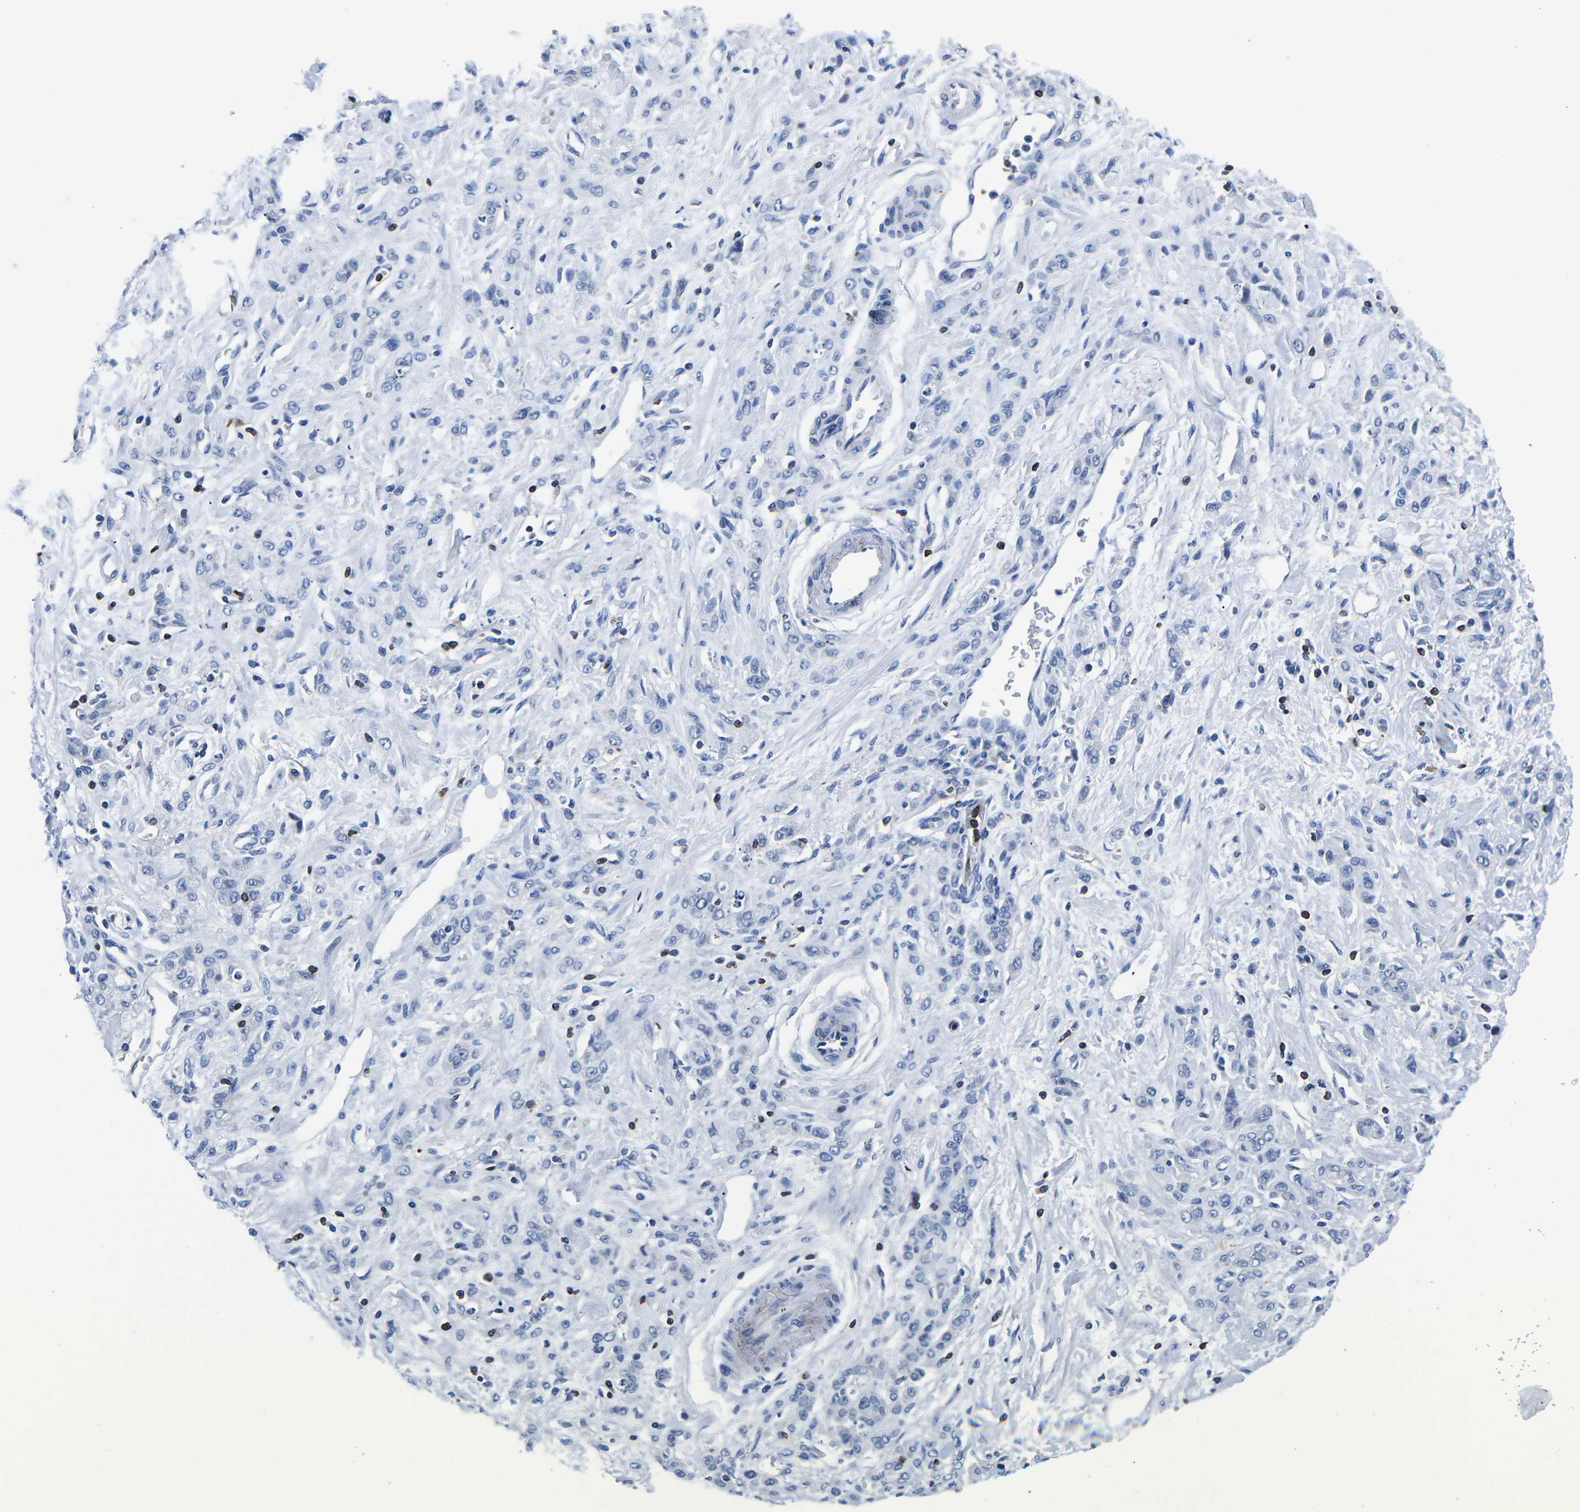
{"staining": {"intensity": "negative", "quantity": "none", "location": "none"}, "tissue": "stomach cancer", "cell_type": "Tumor cells", "image_type": "cancer", "snomed": [{"axis": "morphology", "description": "Normal tissue, NOS"}, {"axis": "morphology", "description": "Adenocarcinoma, NOS"}, {"axis": "topography", "description": "Stomach"}], "caption": "The histopathology image demonstrates no significant staining in tumor cells of adenocarcinoma (stomach).", "gene": "CTSW", "patient": {"sex": "male", "age": 82}}